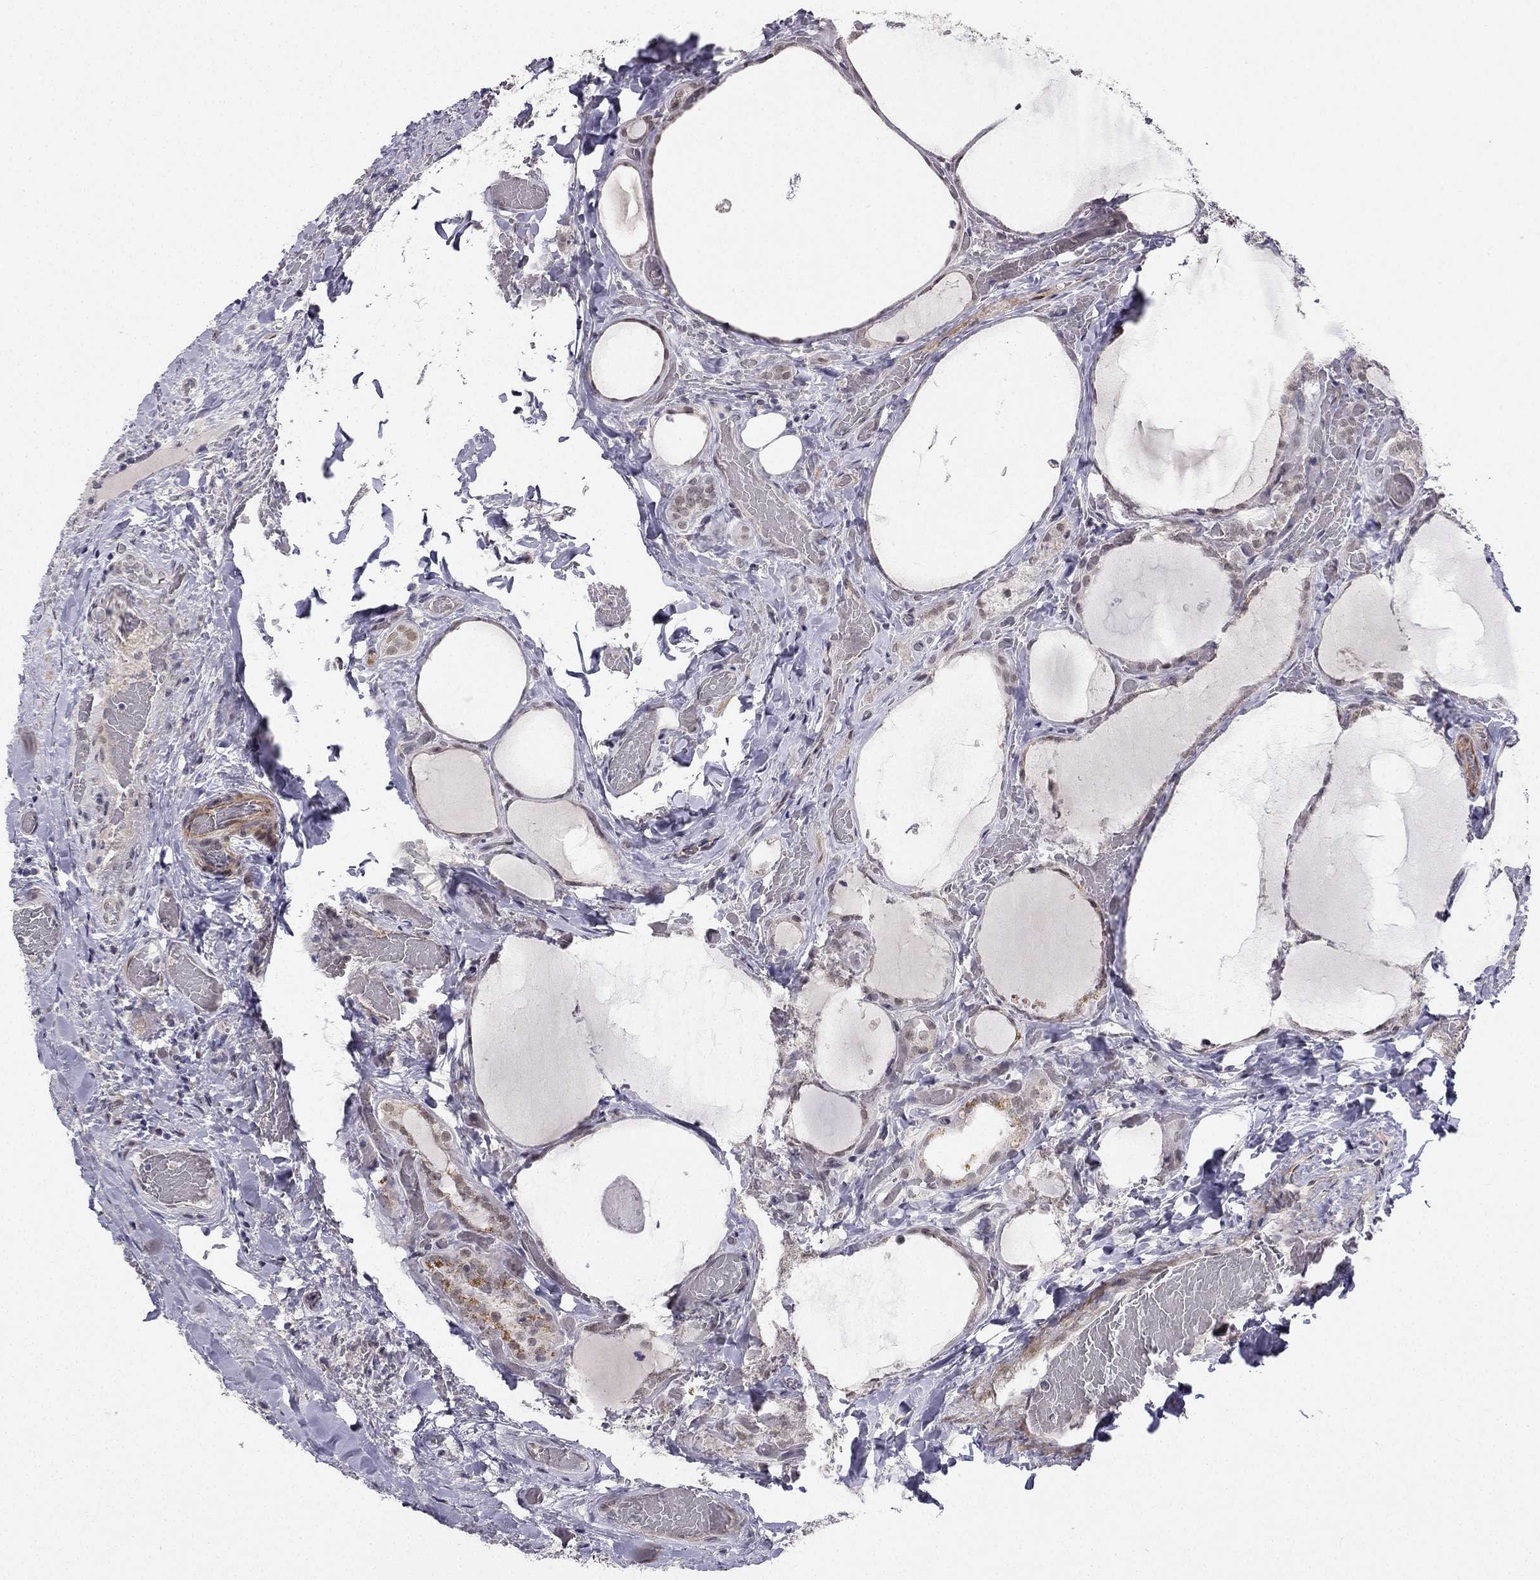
{"staining": {"intensity": "weak", "quantity": "<25%", "location": "cytoplasmic/membranous"}, "tissue": "thyroid cancer", "cell_type": "Tumor cells", "image_type": "cancer", "snomed": [{"axis": "morphology", "description": "Papillary adenocarcinoma, NOS"}, {"axis": "topography", "description": "Thyroid gland"}], "caption": "This micrograph is of thyroid cancer stained with IHC to label a protein in brown with the nuclei are counter-stained blue. There is no expression in tumor cells.", "gene": "CHST8", "patient": {"sex": "female", "age": 39}}